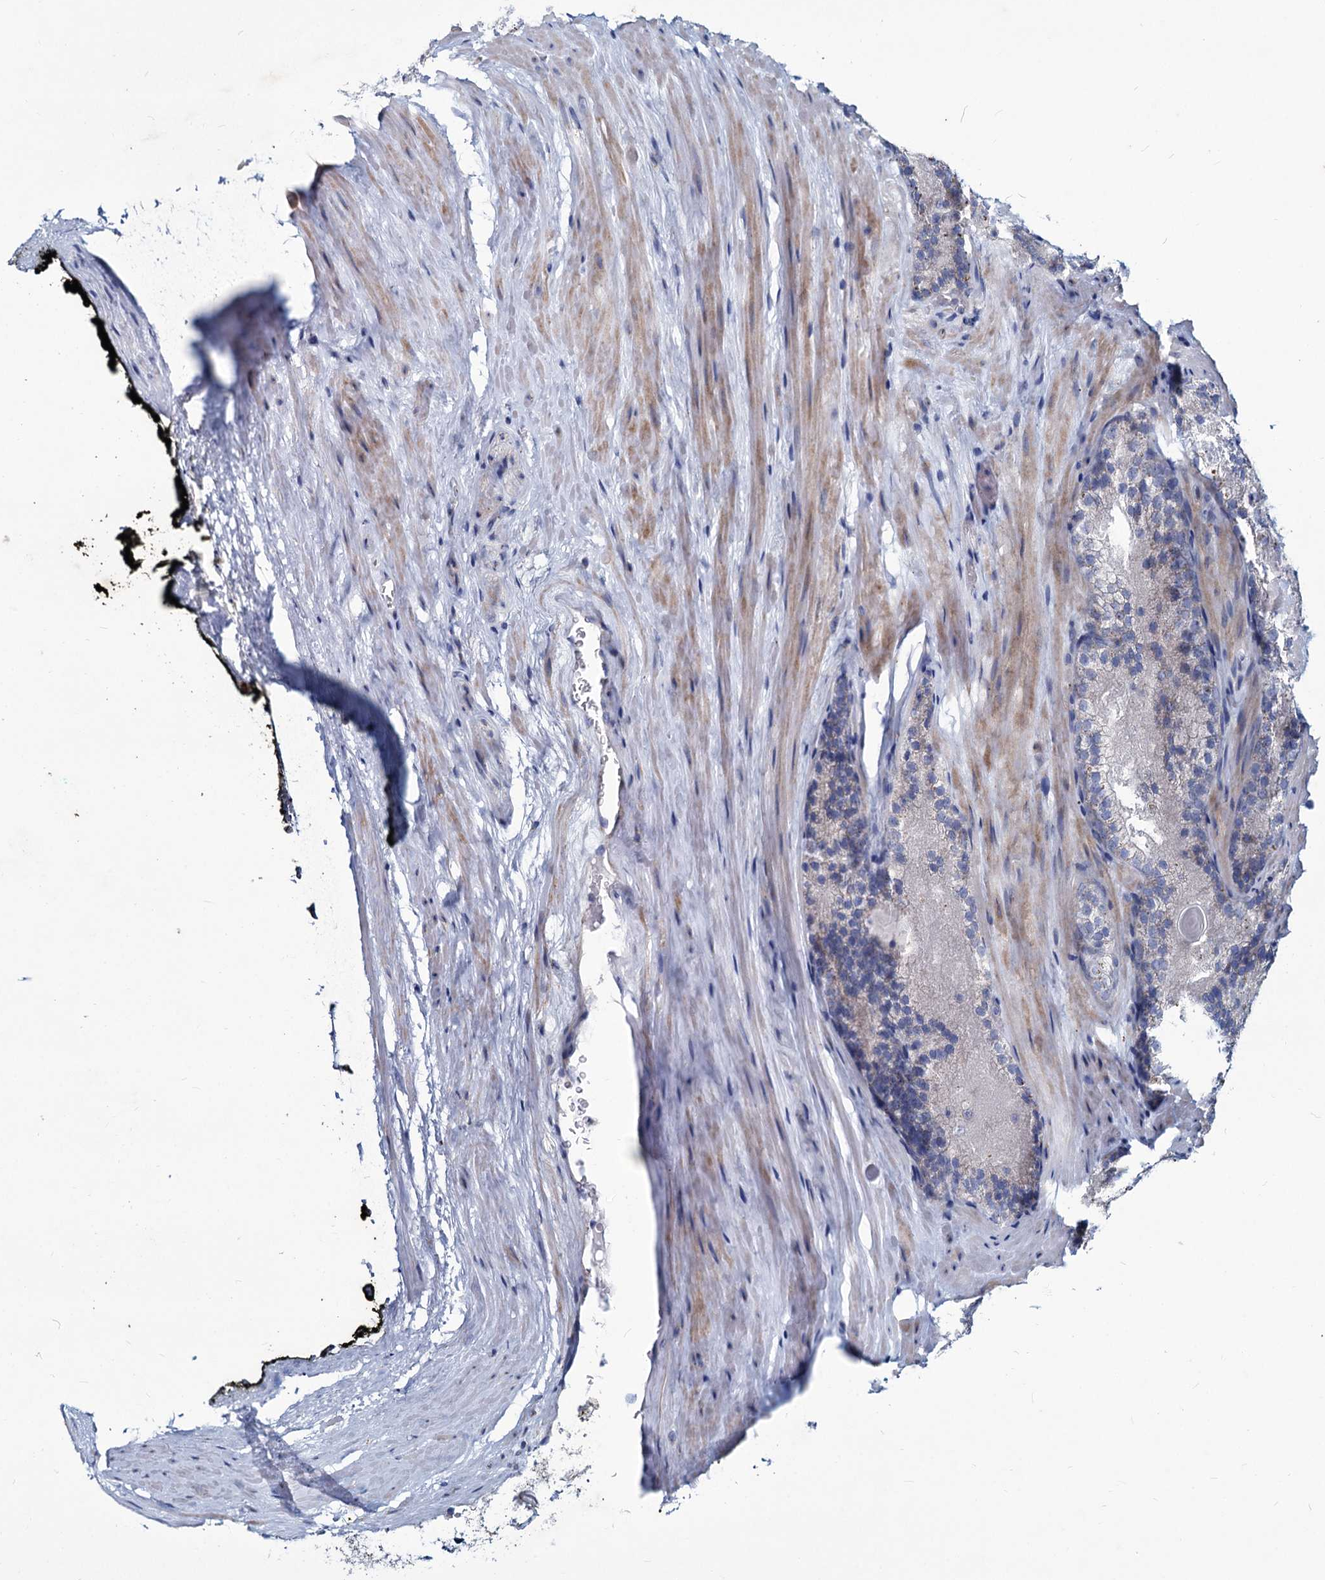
{"staining": {"intensity": "weak", "quantity": "<25%", "location": "cytoplasmic/membranous"}, "tissue": "prostate cancer", "cell_type": "Tumor cells", "image_type": "cancer", "snomed": [{"axis": "morphology", "description": "Adenocarcinoma, Low grade"}, {"axis": "topography", "description": "Prostate"}], "caption": "A high-resolution image shows IHC staining of prostate cancer, which reveals no significant expression in tumor cells. (DAB (3,3'-diaminobenzidine) IHC with hematoxylin counter stain).", "gene": "AGBL4", "patient": {"sex": "male", "age": 74}}